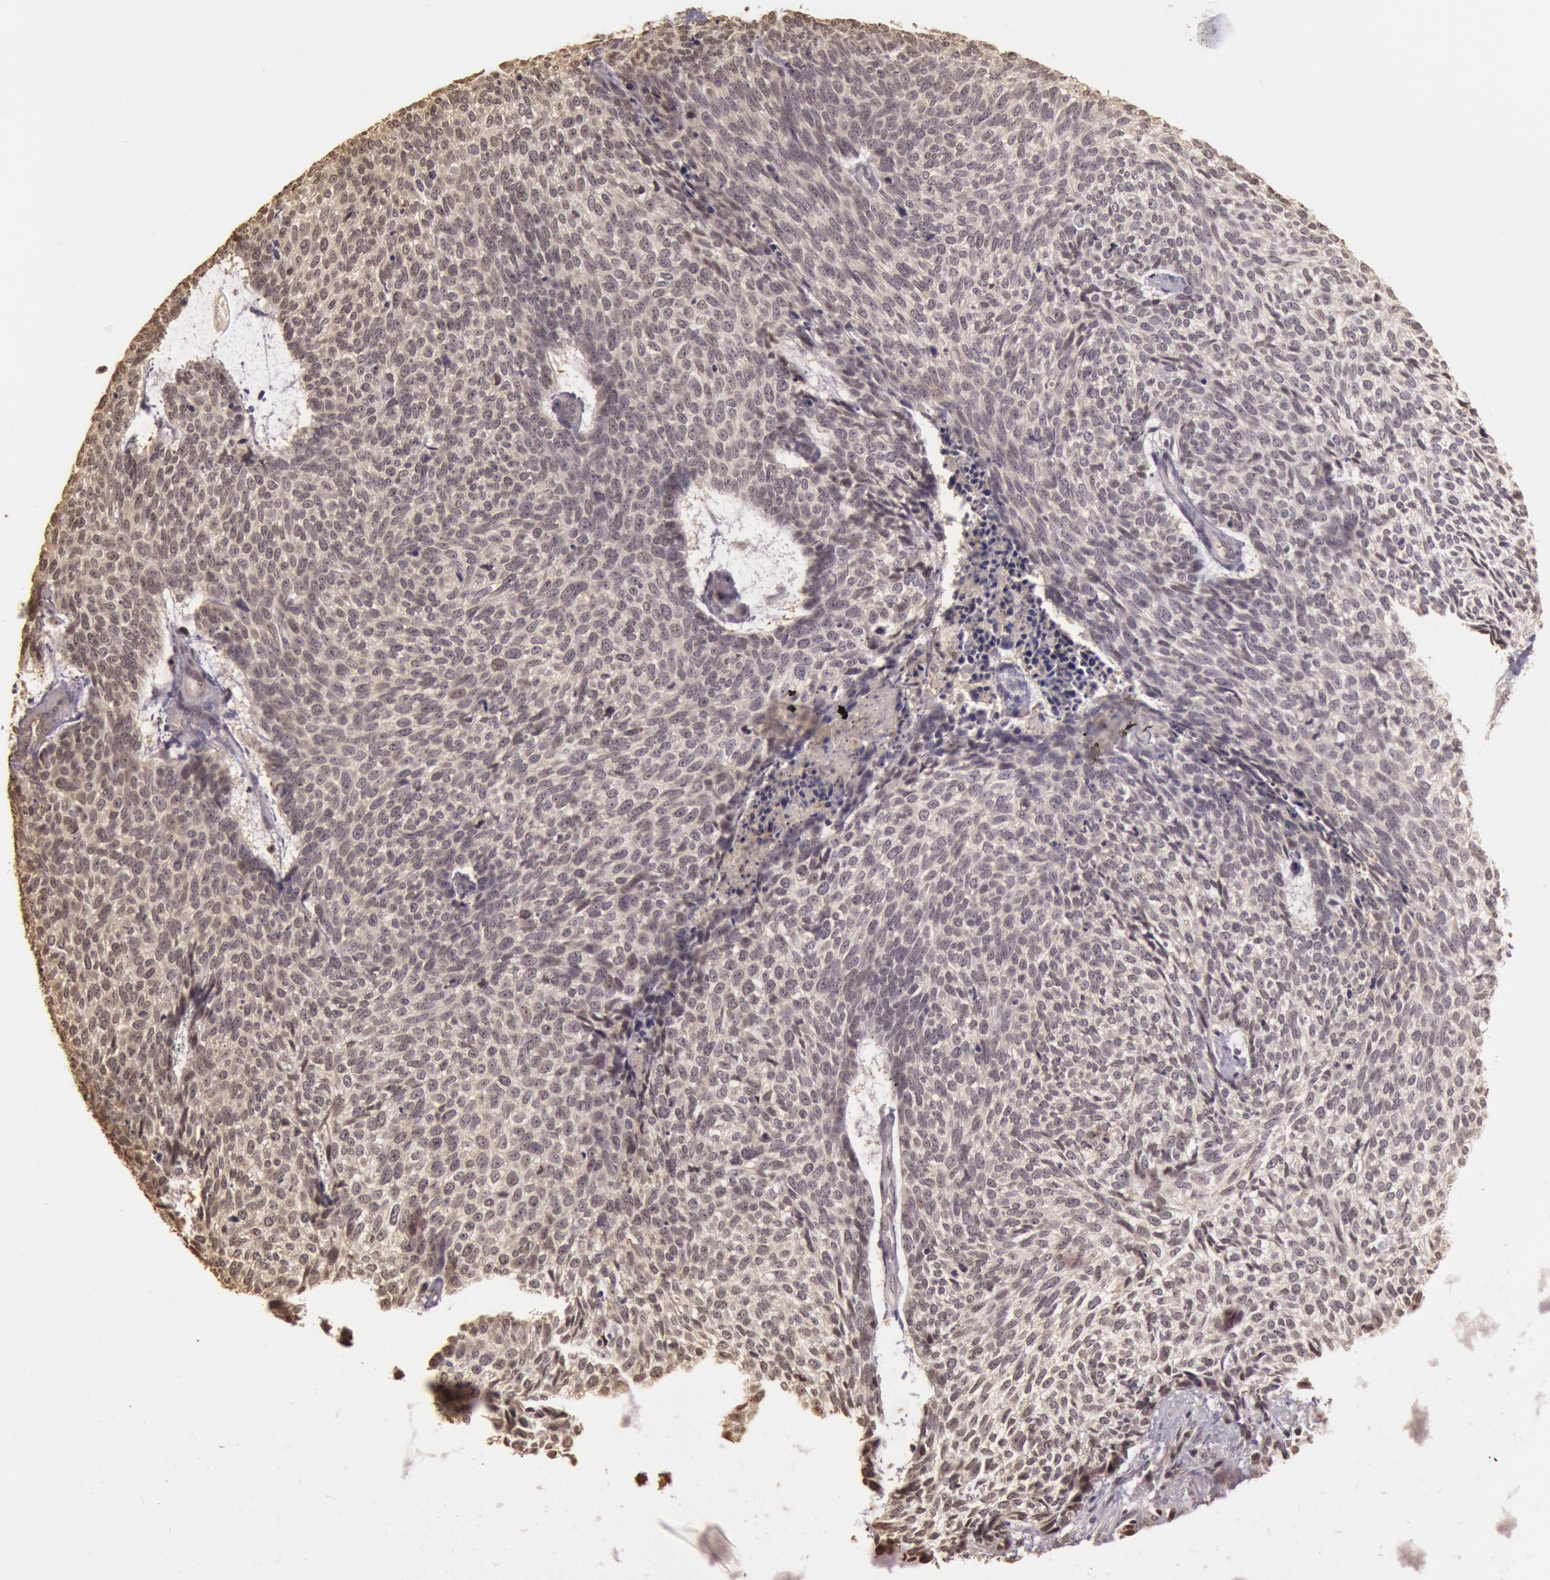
{"staining": {"intensity": "weak", "quantity": ">75%", "location": "cytoplasmic/membranous,nuclear"}, "tissue": "skin cancer", "cell_type": "Tumor cells", "image_type": "cancer", "snomed": [{"axis": "morphology", "description": "Basal cell carcinoma"}, {"axis": "topography", "description": "Skin"}], "caption": "This photomicrograph demonstrates immunohistochemistry (IHC) staining of skin cancer, with low weak cytoplasmic/membranous and nuclear expression in approximately >75% of tumor cells.", "gene": "SOD1", "patient": {"sex": "female", "age": 89}}